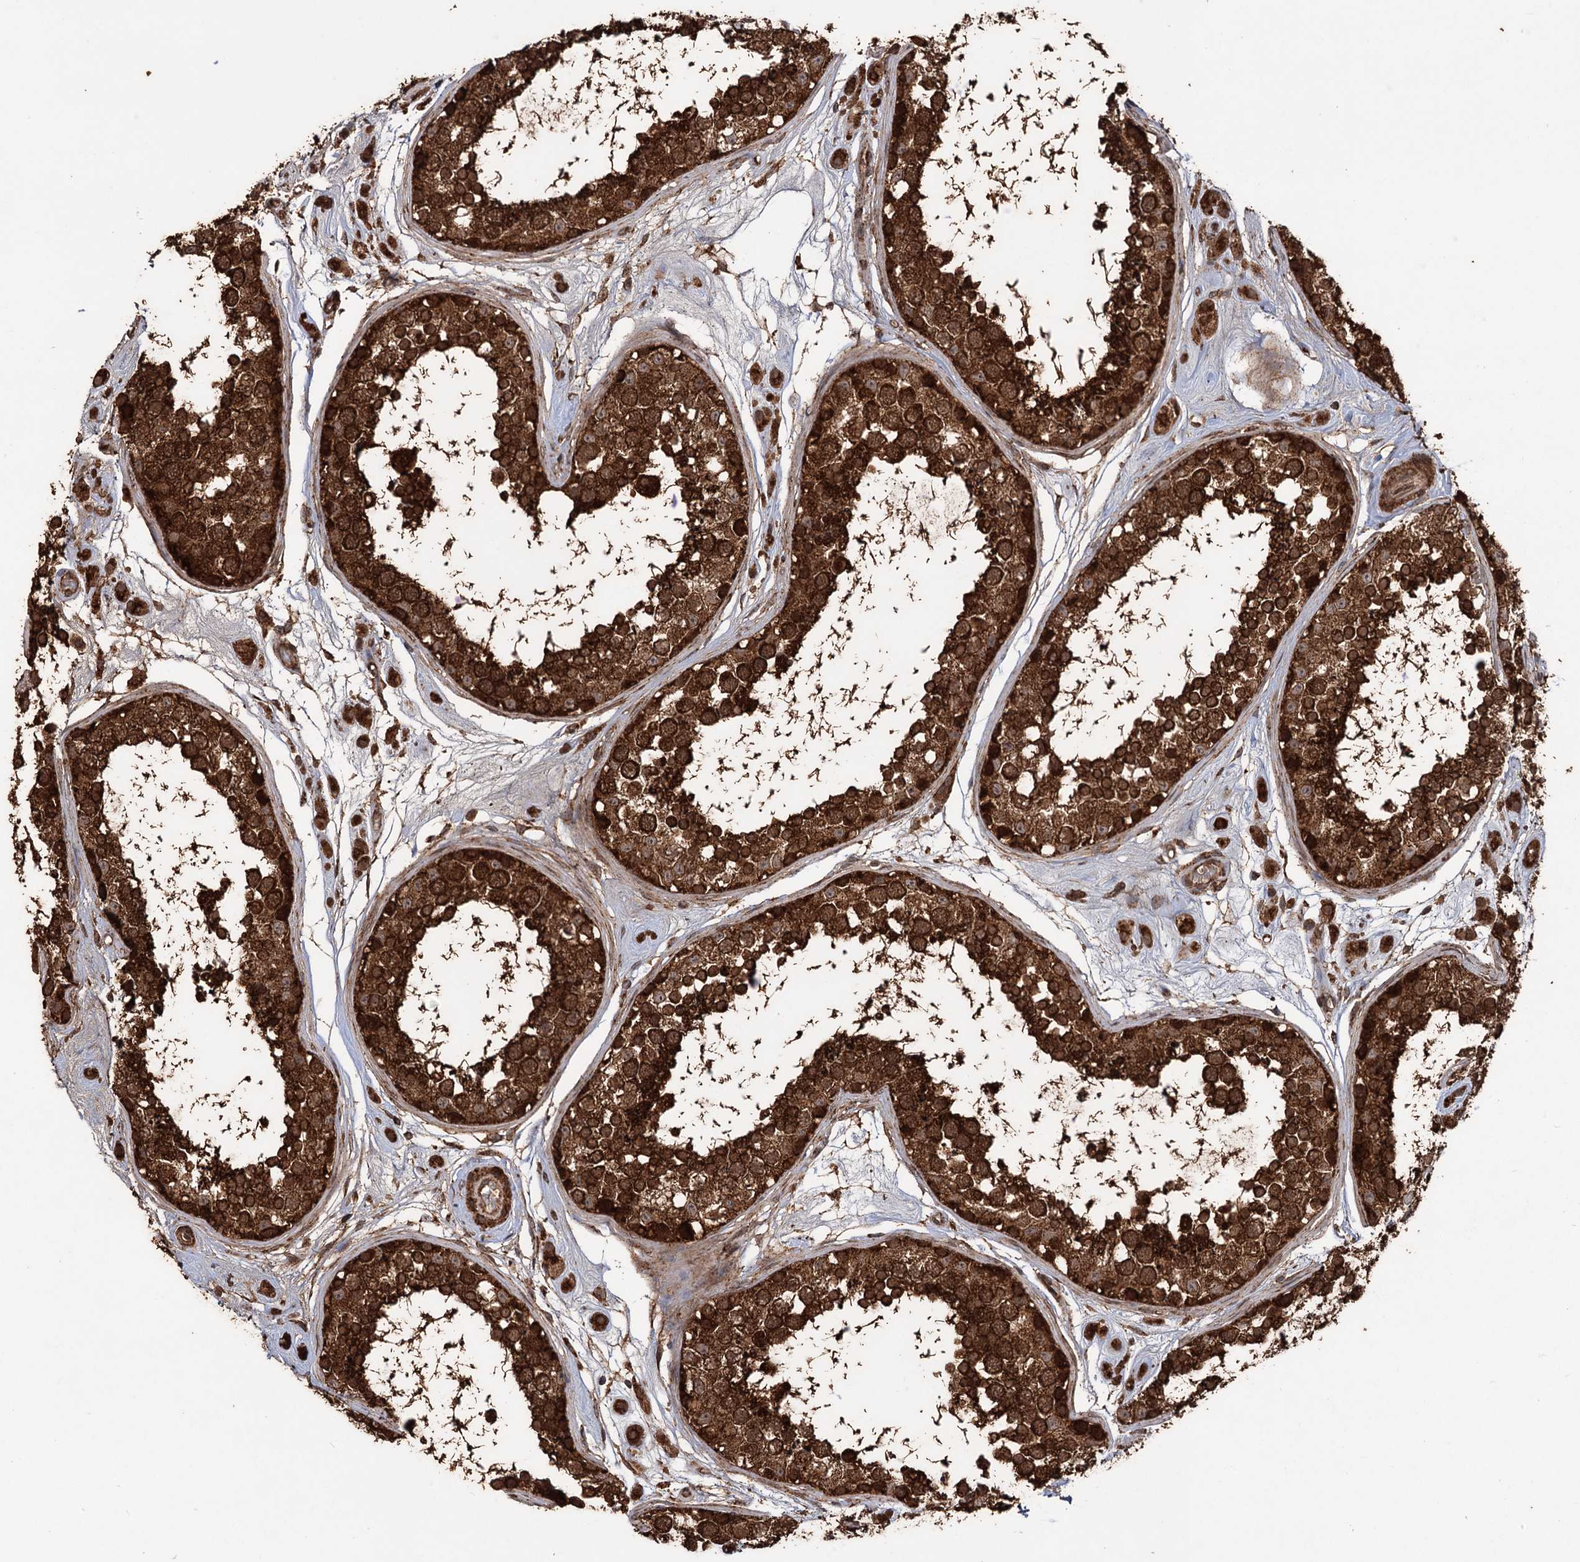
{"staining": {"intensity": "strong", "quantity": ">75%", "location": "cytoplasmic/membranous"}, "tissue": "testis", "cell_type": "Cells in seminiferous ducts", "image_type": "normal", "snomed": [{"axis": "morphology", "description": "Normal tissue, NOS"}, {"axis": "topography", "description": "Testis"}], "caption": "Testis stained for a protein exhibits strong cytoplasmic/membranous positivity in cells in seminiferous ducts.", "gene": "IPO4", "patient": {"sex": "male", "age": 25}}